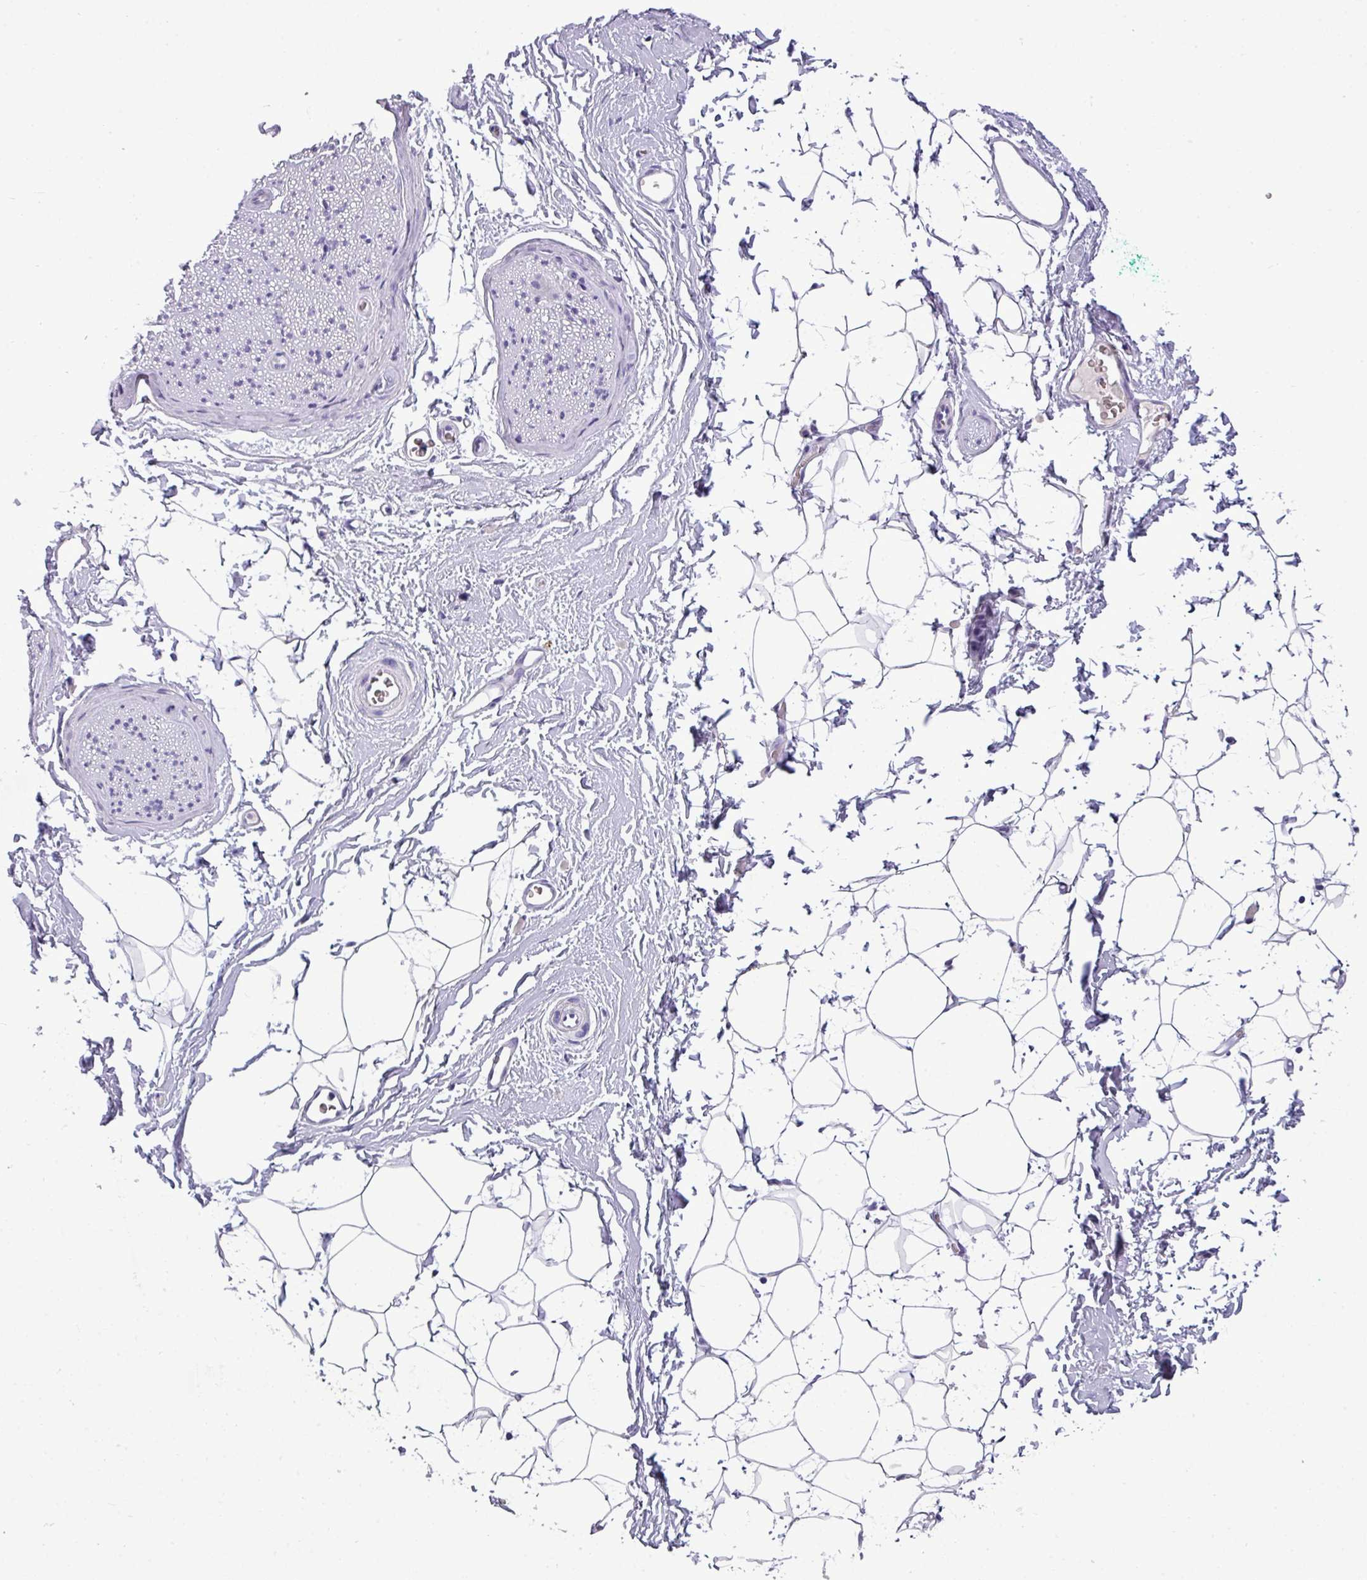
{"staining": {"intensity": "negative", "quantity": "none", "location": "none"}, "tissue": "adipose tissue", "cell_type": "Adipocytes", "image_type": "normal", "snomed": [{"axis": "morphology", "description": "Normal tissue, NOS"}, {"axis": "morphology", "description": "Adenocarcinoma, High grade"}, {"axis": "topography", "description": "Prostate"}, {"axis": "topography", "description": "Peripheral nerve tissue"}], "caption": "This is a image of immunohistochemistry (IHC) staining of benign adipose tissue, which shows no positivity in adipocytes. (DAB IHC visualized using brightfield microscopy, high magnification).", "gene": "TMEM91", "patient": {"sex": "male", "age": 68}}